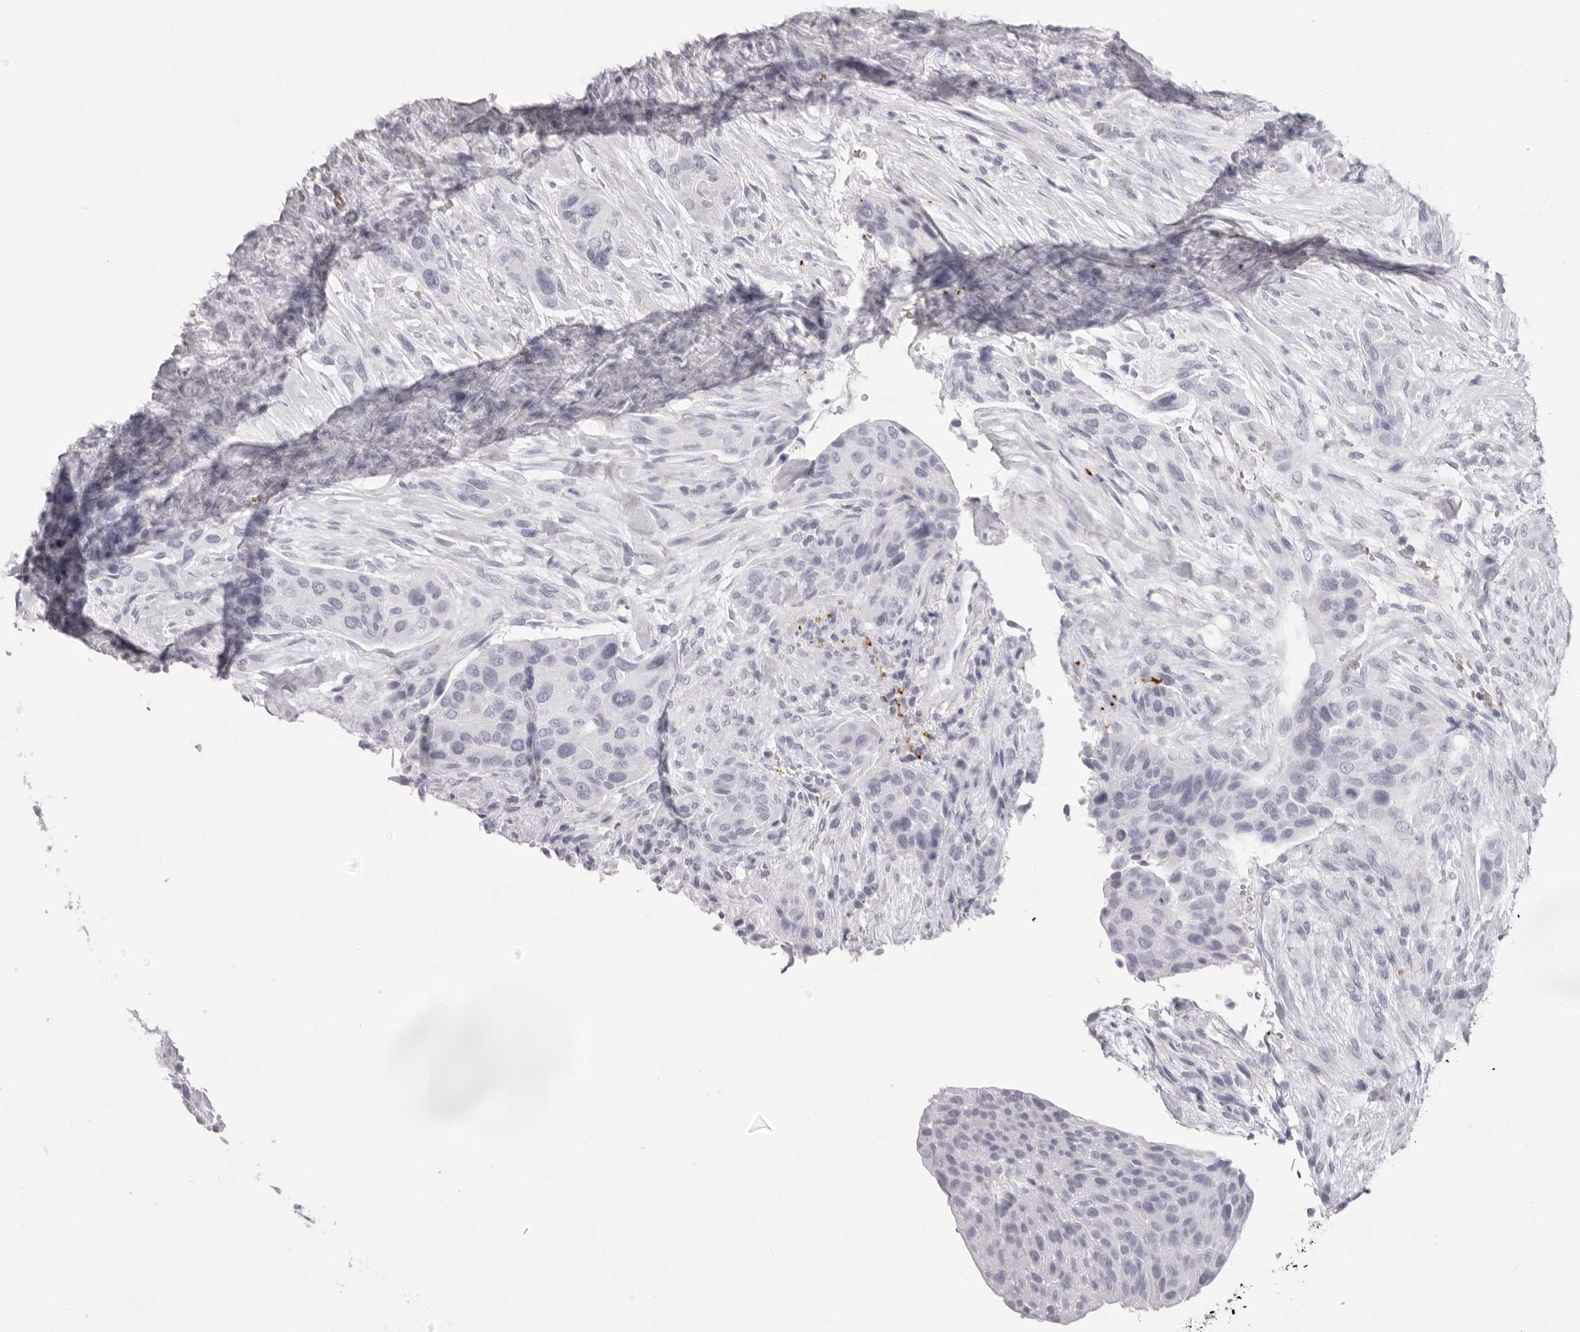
{"staining": {"intensity": "negative", "quantity": "none", "location": "none"}, "tissue": "urothelial cancer", "cell_type": "Tumor cells", "image_type": "cancer", "snomed": [{"axis": "morphology", "description": "Urothelial carcinoma, High grade"}, {"axis": "topography", "description": "Urinary bladder"}], "caption": "An image of human high-grade urothelial carcinoma is negative for staining in tumor cells.", "gene": "SPTA1", "patient": {"sex": "male", "age": 35}}